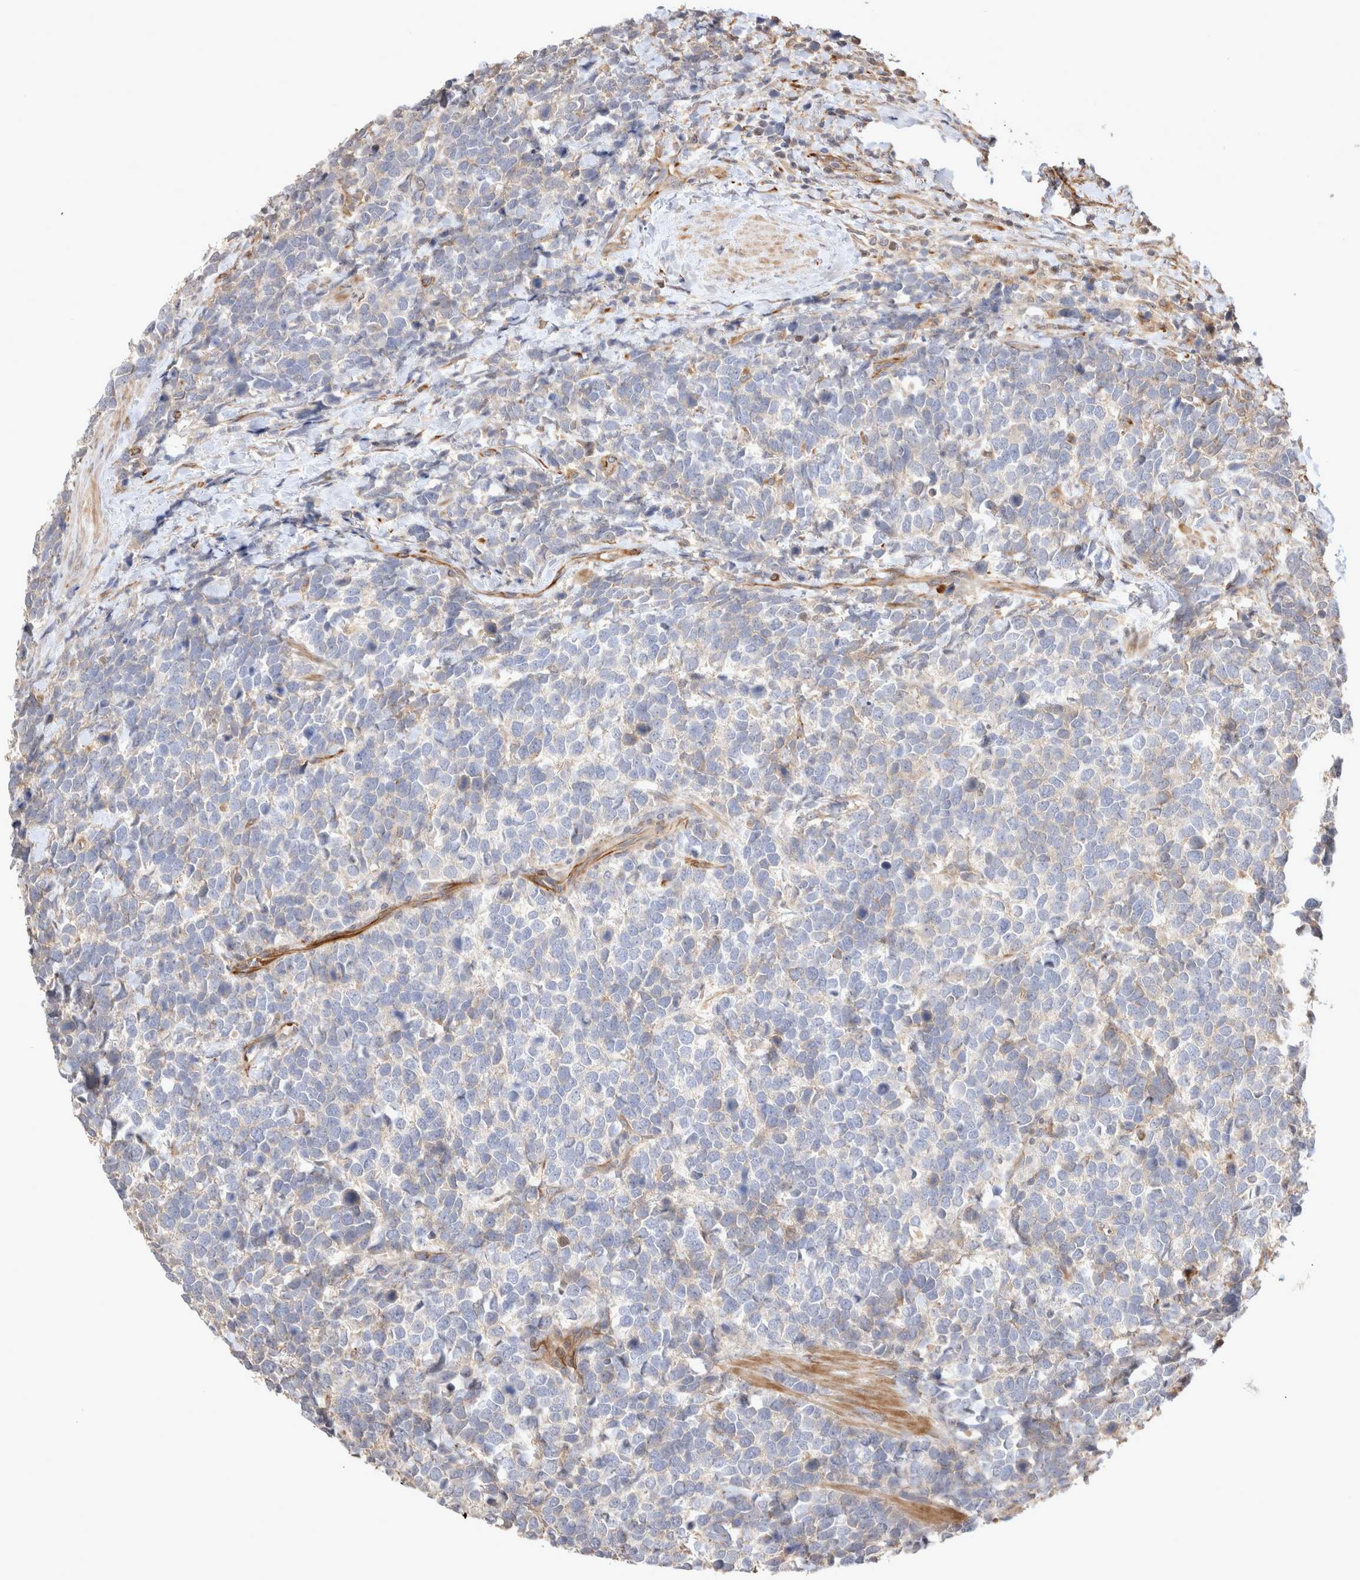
{"staining": {"intensity": "negative", "quantity": "none", "location": "none"}, "tissue": "urothelial cancer", "cell_type": "Tumor cells", "image_type": "cancer", "snomed": [{"axis": "morphology", "description": "Urothelial carcinoma, High grade"}, {"axis": "topography", "description": "Urinary bladder"}], "caption": "Immunohistochemistry image of high-grade urothelial carcinoma stained for a protein (brown), which exhibits no expression in tumor cells.", "gene": "NMU", "patient": {"sex": "female", "age": 82}}